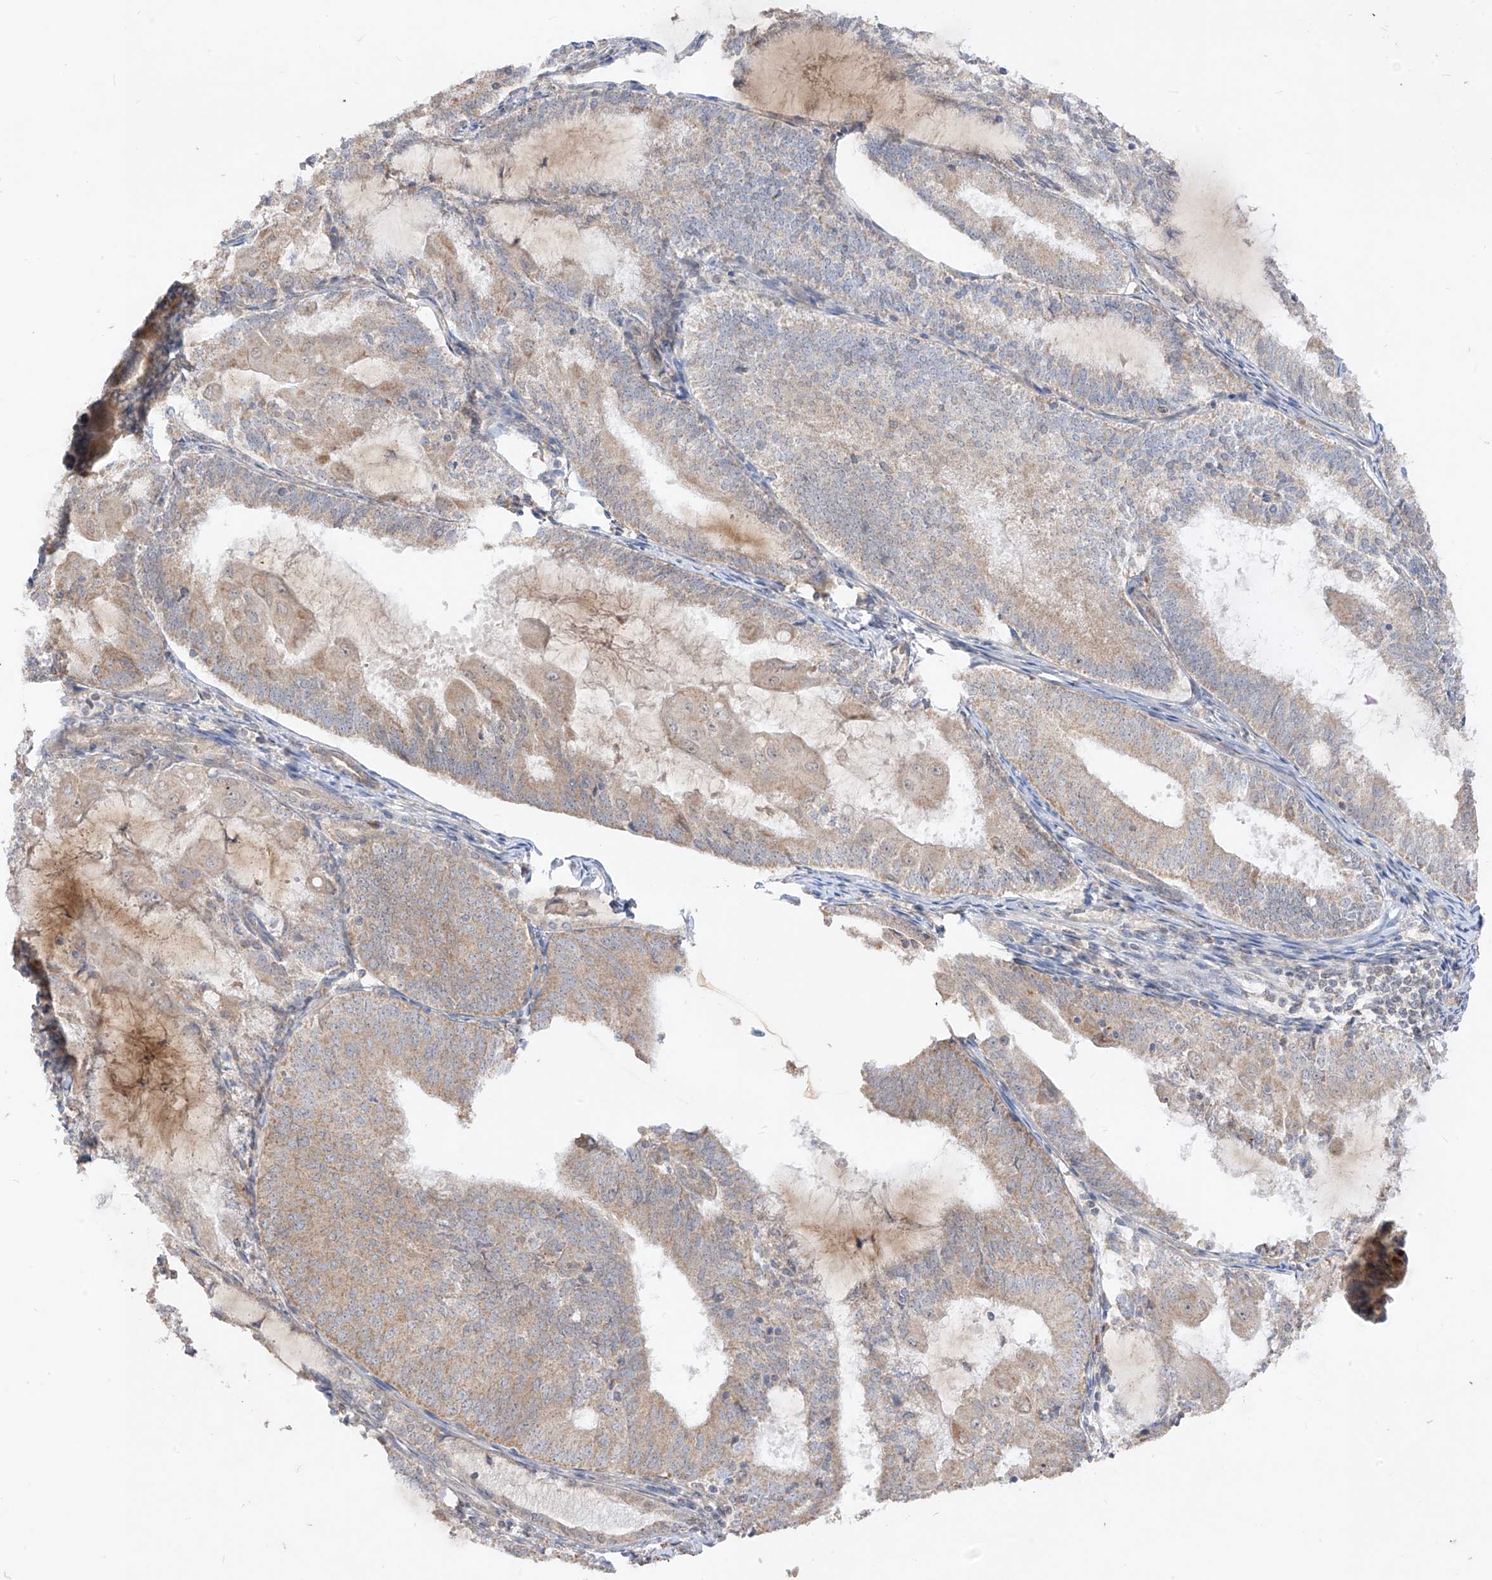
{"staining": {"intensity": "weak", "quantity": ">75%", "location": "cytoplasmic/membranous"}, "tissue": "endometrial cancer", "cell_type": "Tumor cells", "image_type": "cancer", "snomed": [{"axis": "morphology", "description": "Adenocarcinoma, NOS"}, {"axis": "topography", "description": "Endometrium"}], "caption": "Human adenocarcinoma (endometrial) stained for a protein (brown) displays weak cytoplasmic/membranous positive expression in approximately >75% of tumor cells.", "gene": "MTUS2", "patient": {"sex": "female", "age": 81}}